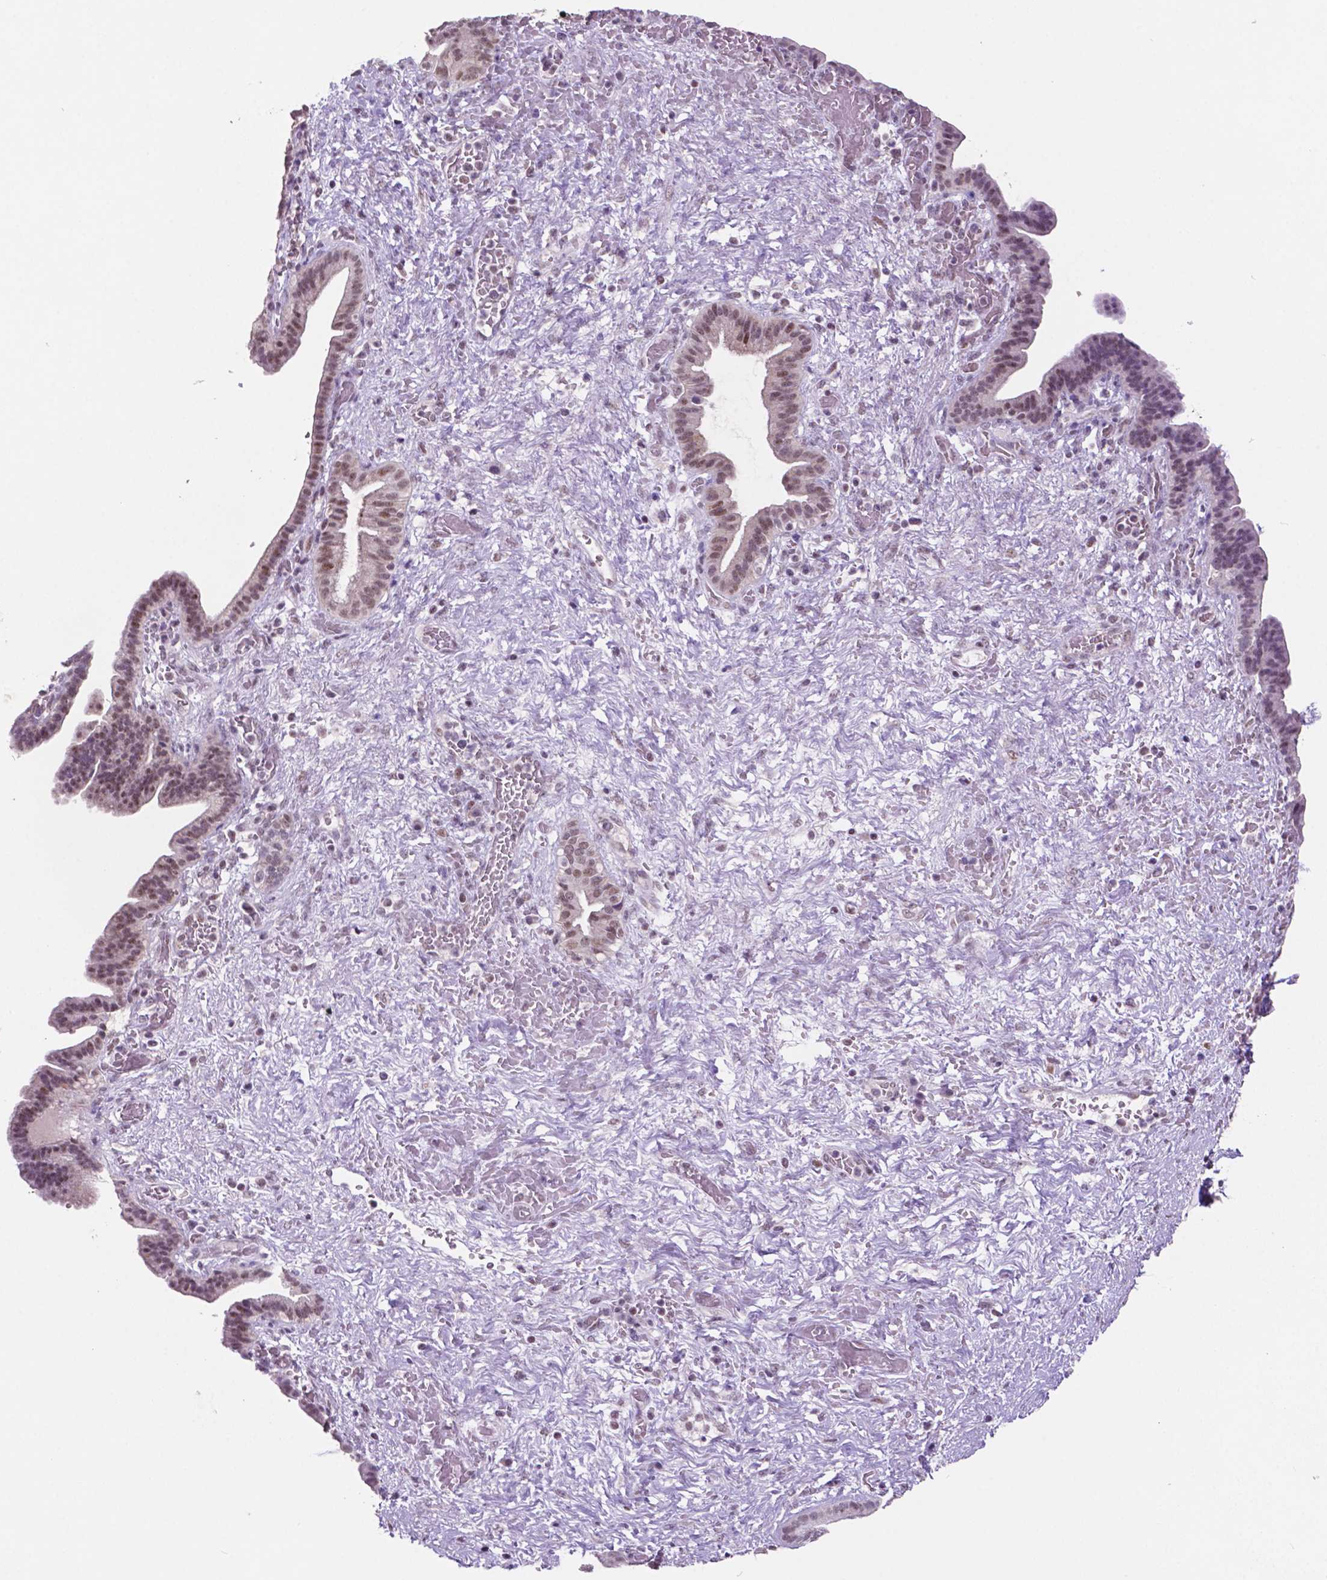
{"staining": {"intensity": "moderate", "quantity": "25%-75%", "location": "nuclear"}, "tissue": "pancreatic cancer", "cell_type": "Tumor cells", "image_type": "cancer", "snomed": [{"axis": "morphology", "description": "Adenocarcinoma, NOS"}, {"axis": "topography", "description": "Pancreas"}], "caption": "Protein expression analysis of human pancreatic adenocarcinoma reveals moderate nuclear positivity in approximately 25%-75% of tumor cells.", "gene": "NCOR1", "patient": {"sex": "male", "age": 44}}